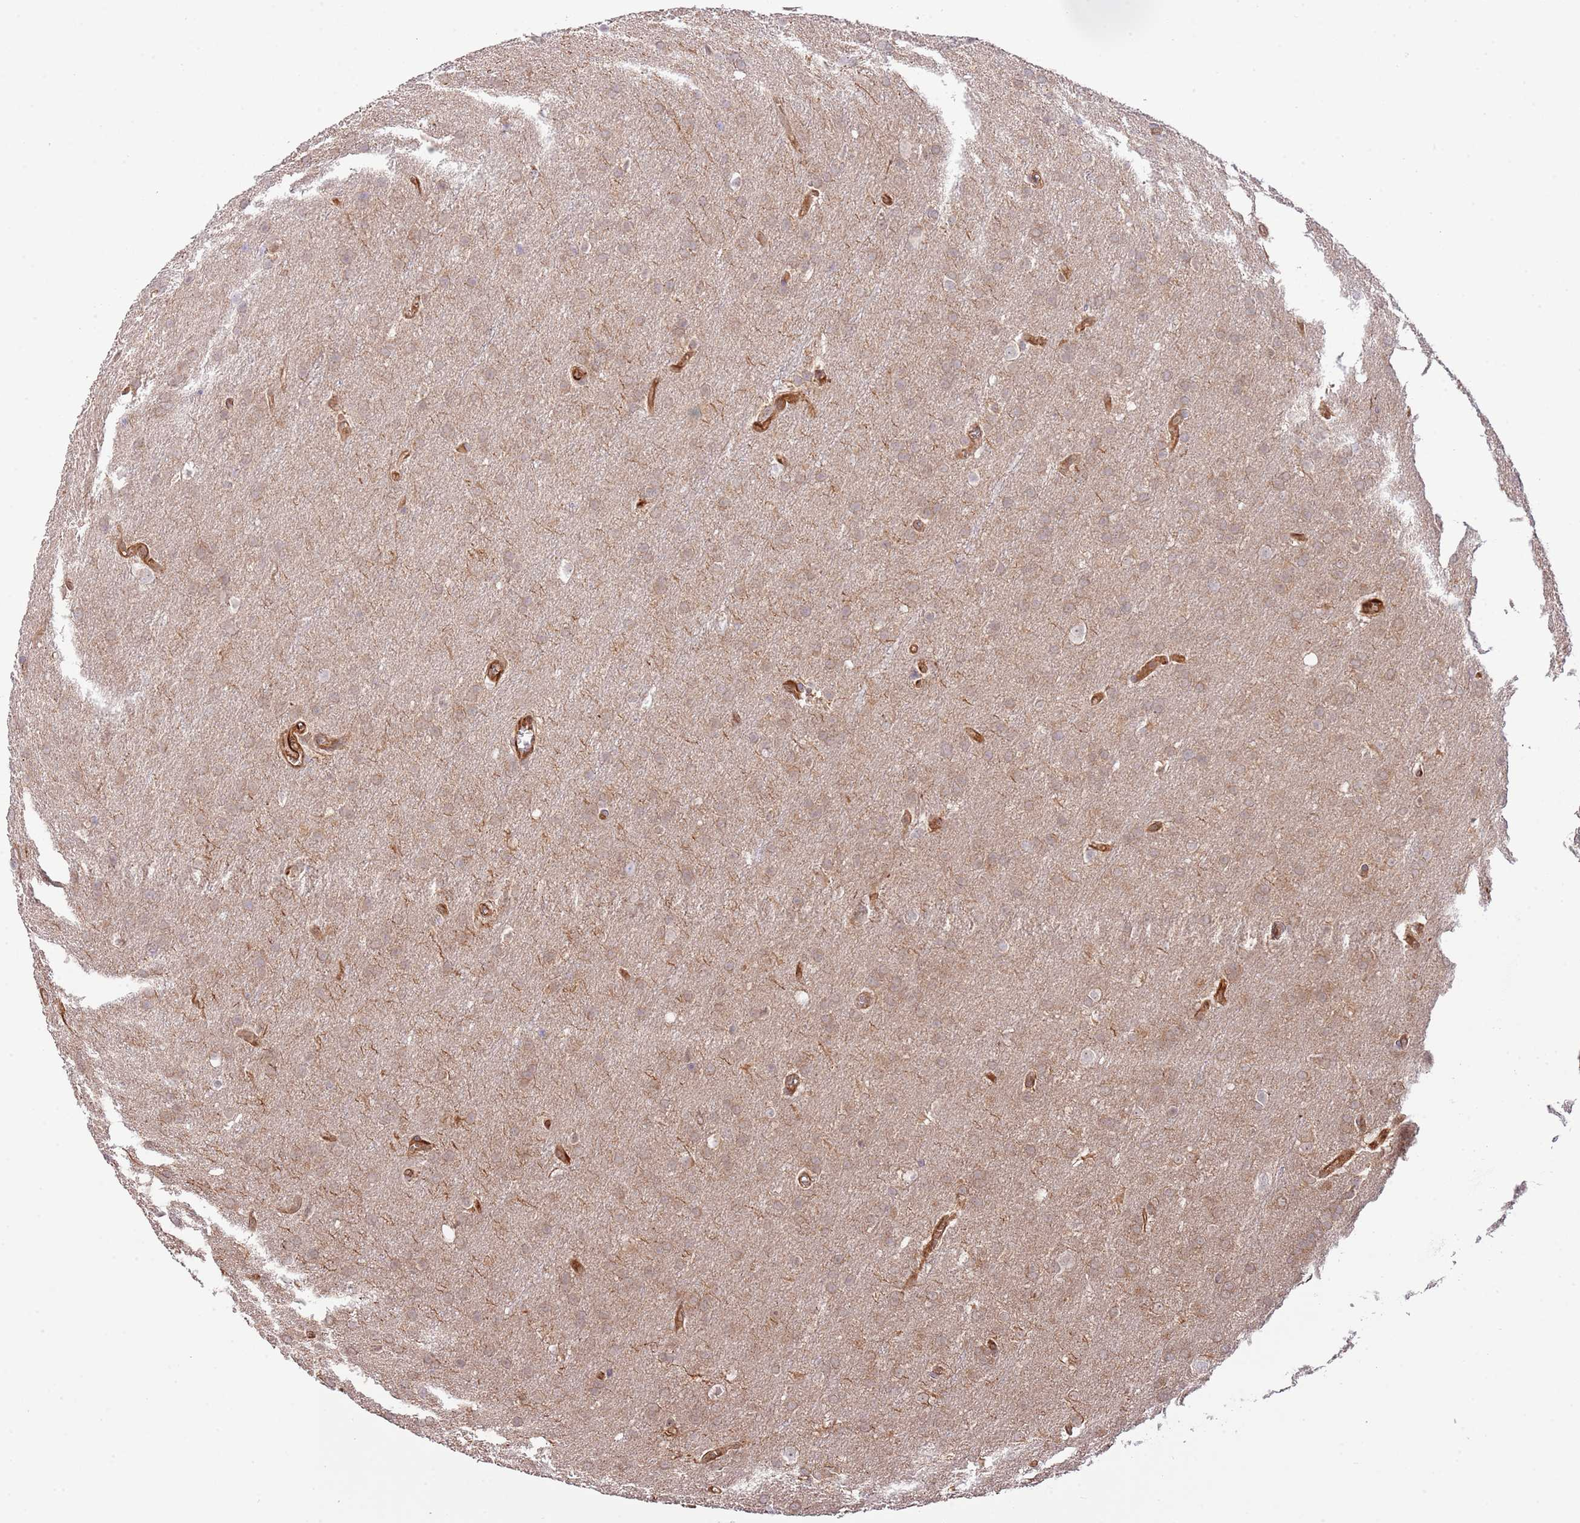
{"staining": {"intensity": "weak", "quantity": "25%-75%", "location": "cytoplasmic/membranous"}, "tissue": "glioma", "cell_type": "Tumor cells", "image_type": "cancer", "snomed": [{"axis": "morphology", "description": "Glioma, malignant, Low grade"}, {"axis": "topography", "description": "Brain"}], "caption": "The micrograph demonstrates staining of glioma, revealing weak cytoplasmic/membranous protein positivity (brown color) within tumor cells.", "gene": "NEK3", "patient": {"sex": "female", "age": 32}}